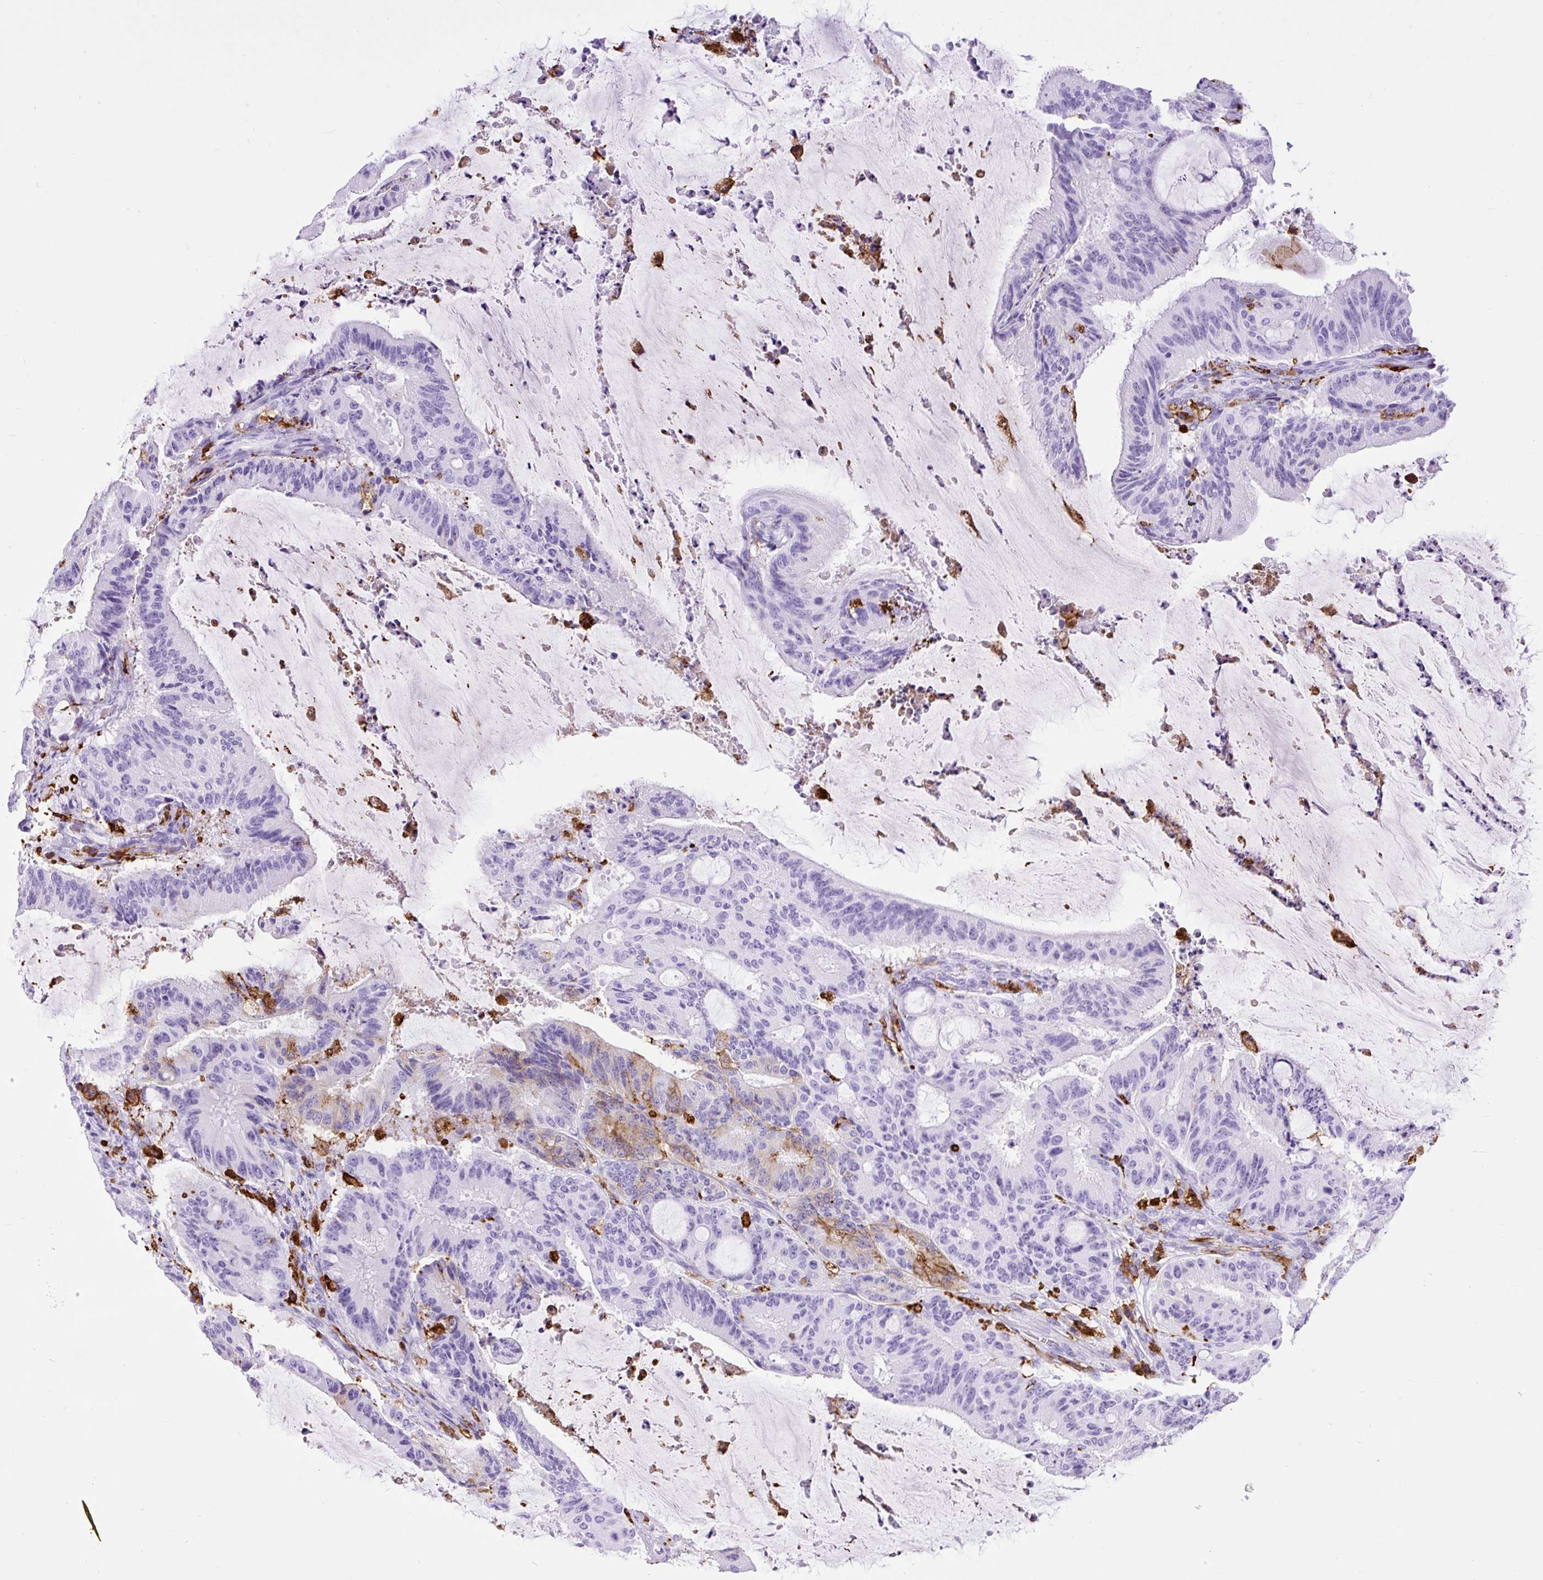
{"staining": {"intensity": "moderate", "quantity": "<25%", "location": "cytoplasmic/membranous"}, "tissue": "liver cancer", "cell_type": "Tumor cells", "image_type": "cancer", "snomed": [{"axis": "morphology", "description": "Normal tissue, NOS"}, {"axis": "morphology", "description": "Cholangiocarcinoma"}, {"axis": "topography", "description": "Liver"}, {"axis": "topography", "description": "Peripheral nerve tissue"}], "caption": "This is an image of immunohistochemistry (IHC) staining of liver cholangiocarcinoma, which shows moderate staining in the cytoplasmic/membranous of tumor cells.", "gene": "HLA-DRA", "patient": {"sex": "female", "age": 73}}